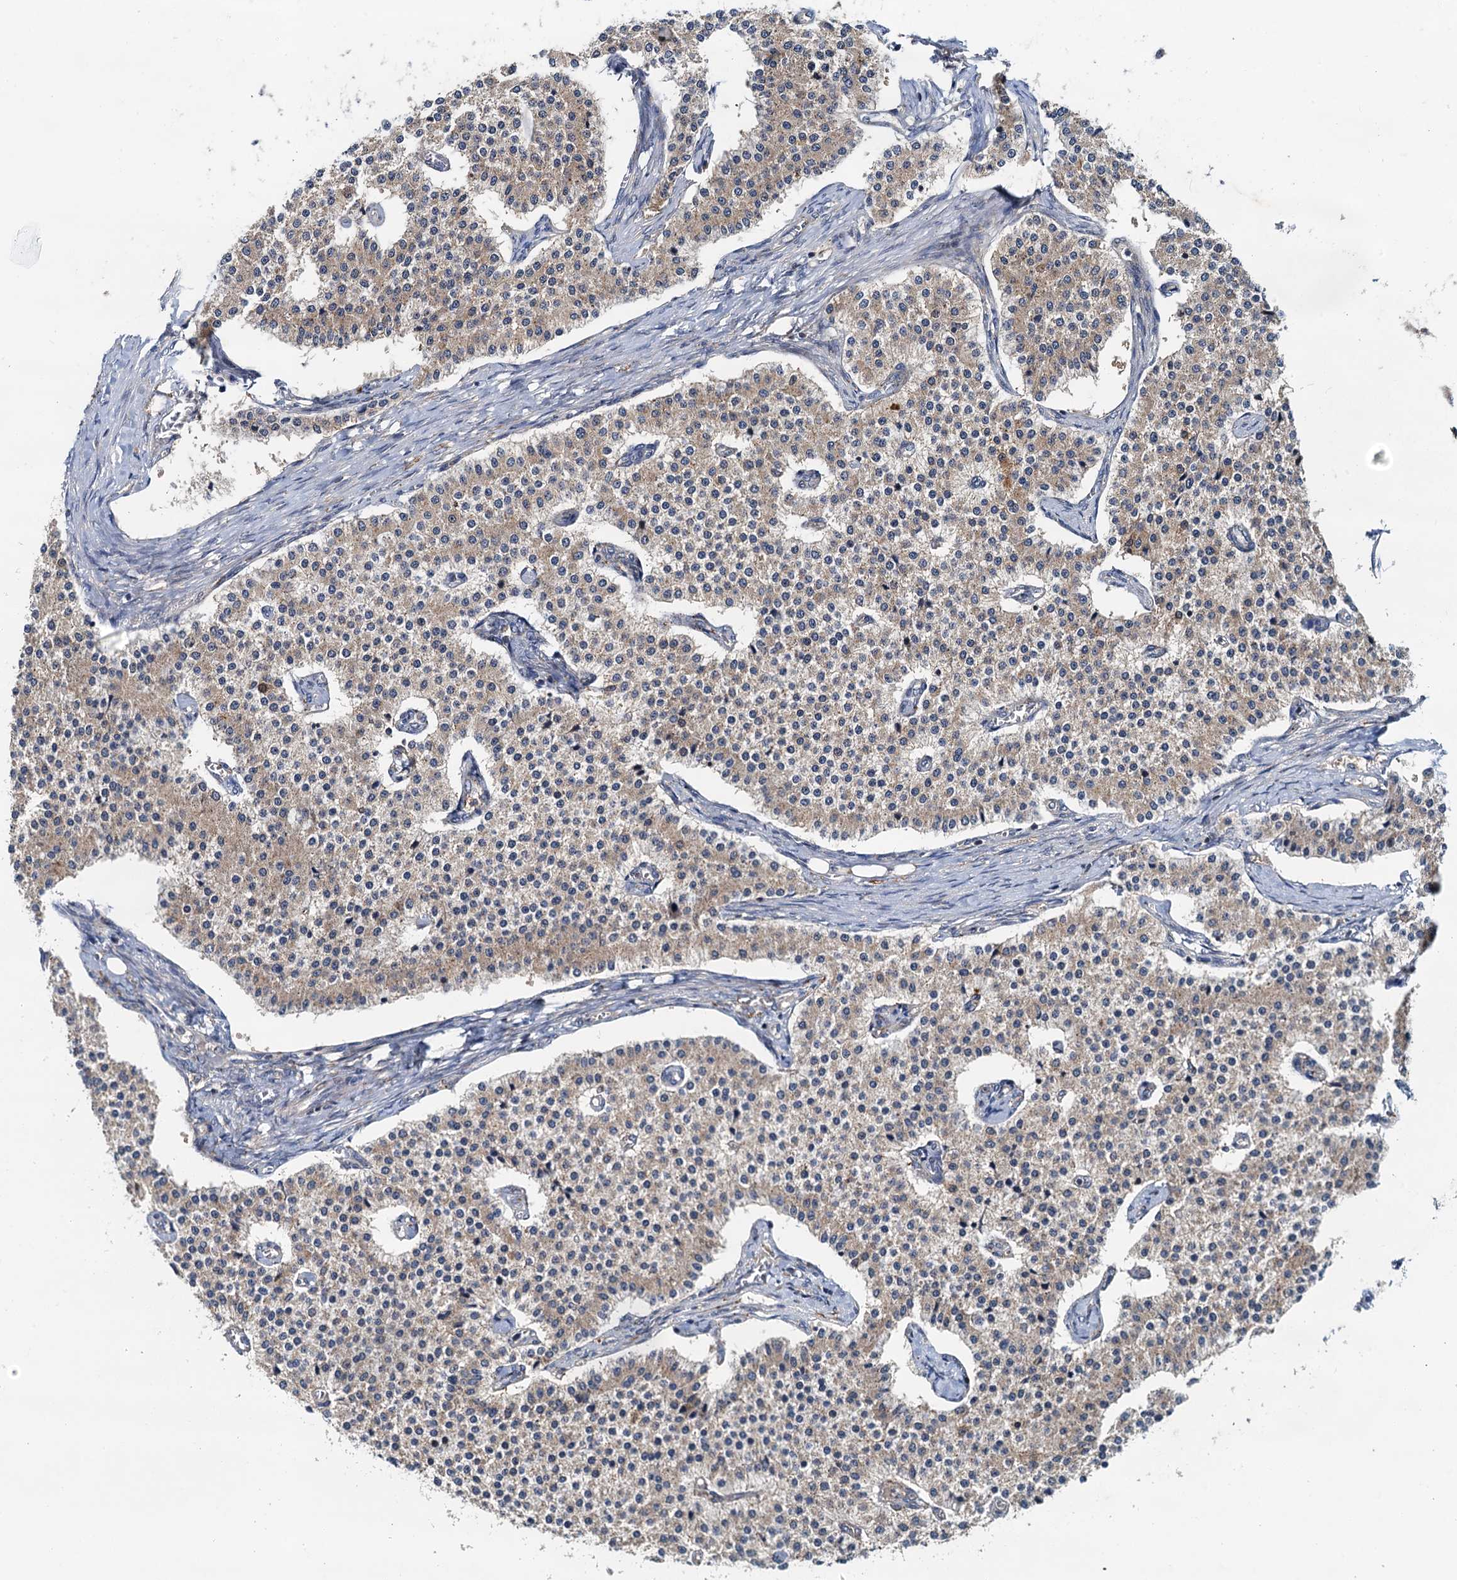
{"staining": {"intensity": "weak", "quantity": ">75%", "location": "cytoplasmic/membranous"}, "tissue": "carcinoid", "cell_type": "Tumor cells", "image_type": "cancer", "snomed": [{"axis": "morphology", "description": "Carcinoid, malignant, NOS"}, {"axis": "topography", "description": "Colon"}], "caption": "Weak cytoplasmic/membranous expression is present in approximately >75% of tumor cells in malignant carcinoid.", "gene": "EFL1", "patient": {"sex": "female", "age": 52}}